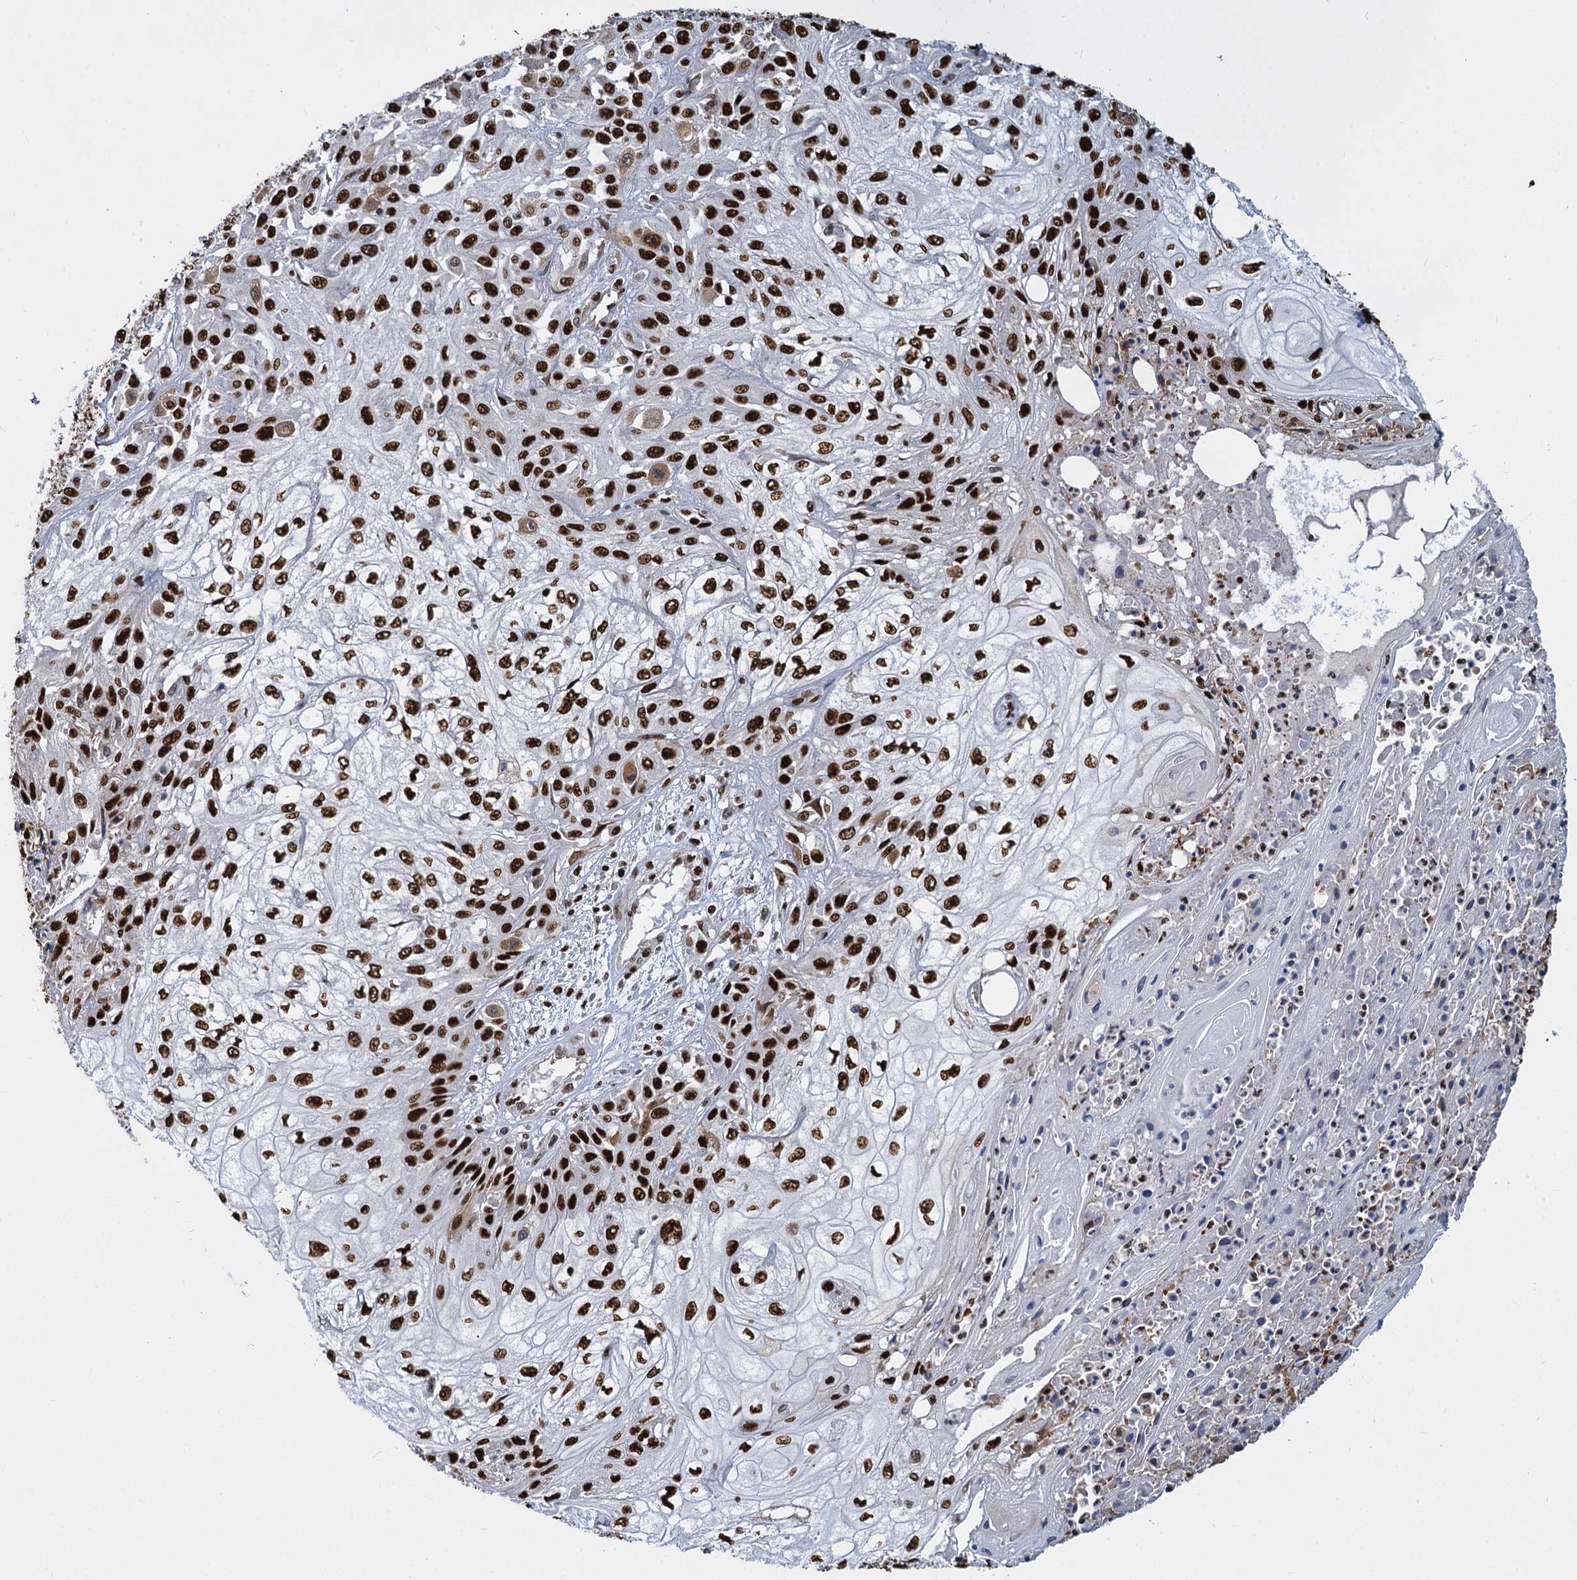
{"staining": {"intensity": "strong", "quantity": ">75%", "location": "nuclear"}, "tissue": "skin cancer", "cell_type": "Tumor cells", "image_type": "cancer", "snomed": [{"axis": "morphology", "description": "Squamous cell carcinoma, NOS"}, {"axis": "morphology", "description": "Squamous cell carcinoma, metastatic, NOS"}, {"axis": "topography", "description": "Skin"}, {"axis": "topography", "description": "Lymph node"}], "caption": "Human metastatic squamous cell carcinoma (skin) stained with a protein marker demonstrates strong staining in tumor cells.", "gene": "DCPS", "patient": {"sex": "male", "age": 75}}